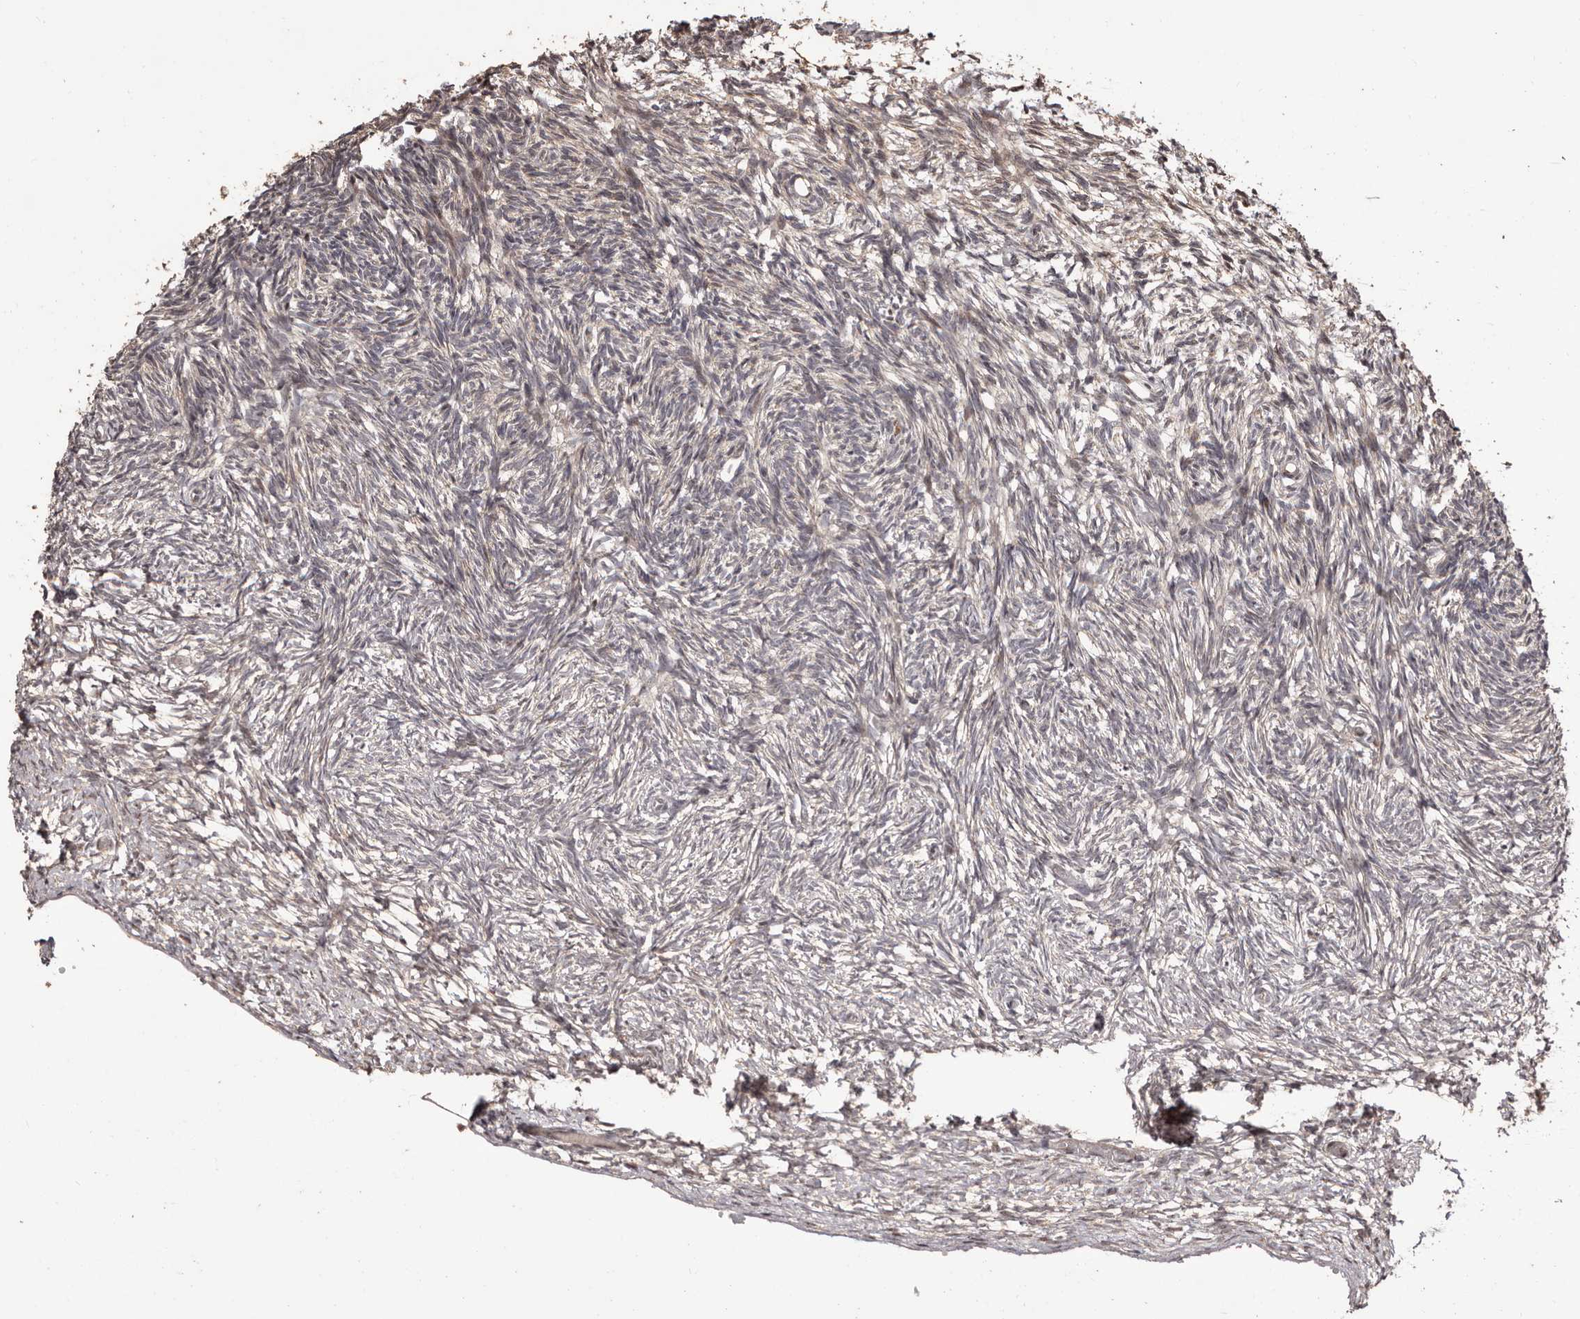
{"staining": {"intensity": "moderate", "quantity": ">75%", "location": "cytoplasmic/membranous"}, "tissue": "ovary", "cell_type": "Follicle cells", "image_type": "normal", "snomed": [{"axis": "morphology", "description": "Normal tissue, NOS"}, {"axis": "topography", "description": "Ovary"}], "caption": "This histopathology image reveals IHC staining of unremarkable ovary, with medium moderate cytoplasmic/membranous positivity in approximately >75% of follicle cells.", "gene": "ZCCHC7", "patient": {"sex": "female", "age": 34}}